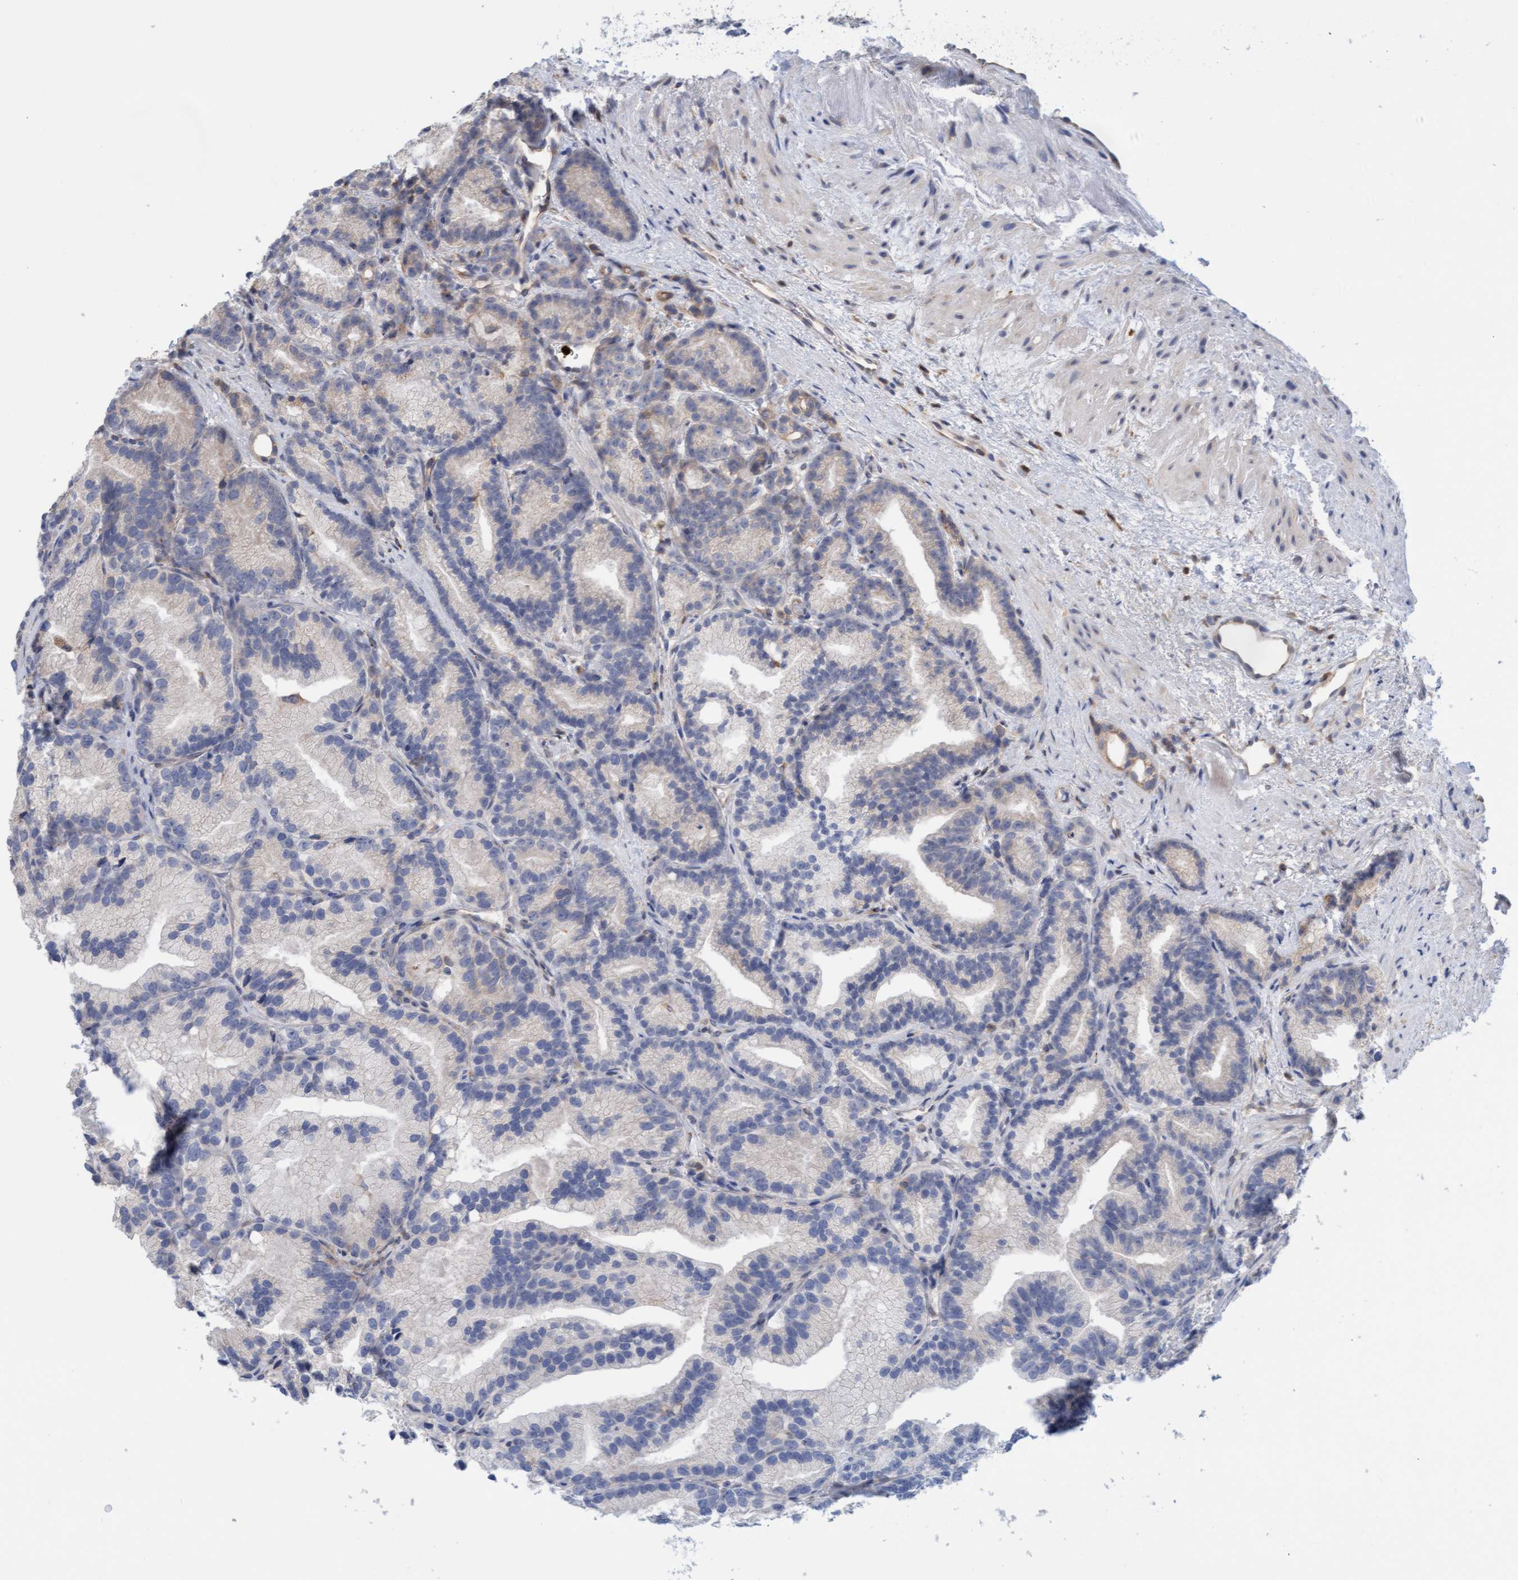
{"staining": {"intensity": "negative", "quantity": "none", "location": "none"}, "tissue": "prostate cancer", "cell_type": "Tumor cells", "image_type": "cancer", "snomed": [{"axis": "morphology", "description": "Adenocarcinoma, Low grade"}, {"axis": "topography", "description": "Prostate"}], "caption": "A photomicrograph of human adenocarcinoma (low-grade) (prostate) is negative for staining in tumor cells. The staining was performed using DAB (3,3'-diaminobenzidine) to visualize the protein expression in brown, while the nuclei were stained in blue with hematoxylin (Magnification: 20x).", "gene": "MMP8", "patient": {"sex": "male", "age": 89}}